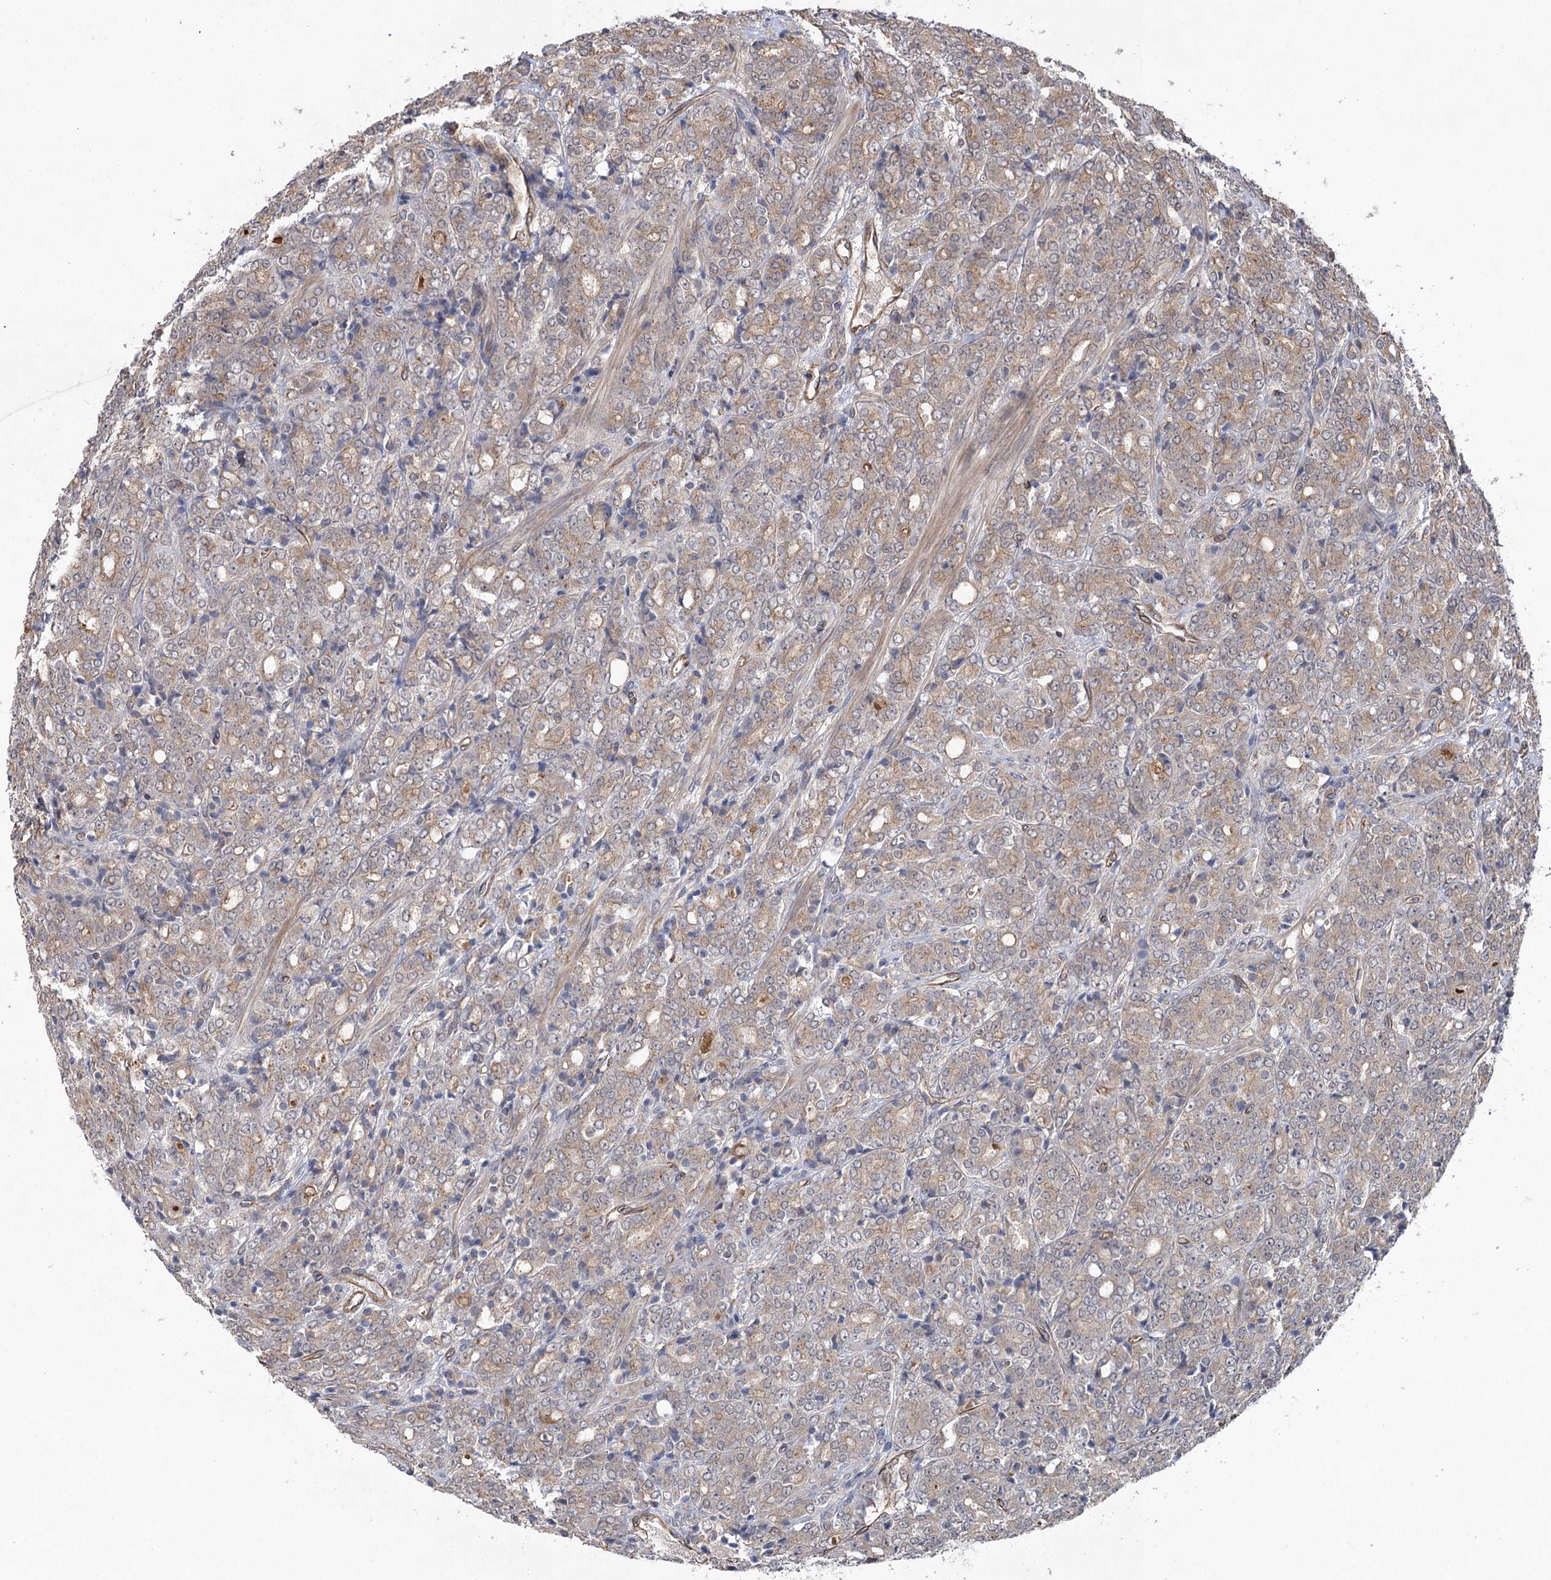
{"staining": {"intensity": "weak", "quantity": ">75%", "location": "cytoplasmic/membranous"}, "tissue": "prostate cancer", "cell_type": "Tumor cells", "image_type": "cancer", "snomed": [{"axis": "morphology", "description": "Adenocarcinoma, High grade"}, {"axis": "topography", "description": "Prostate"}], "caption": "Tumor cells show low levels of weak cytoplasmic/membranous positivity in approximately >75% of cells in human prostate cancer. (Brightfield microscopy of DAB IHC at high magnification).", "gene": "RWDD4", "patient": {"sex": "male", "age": 62}}